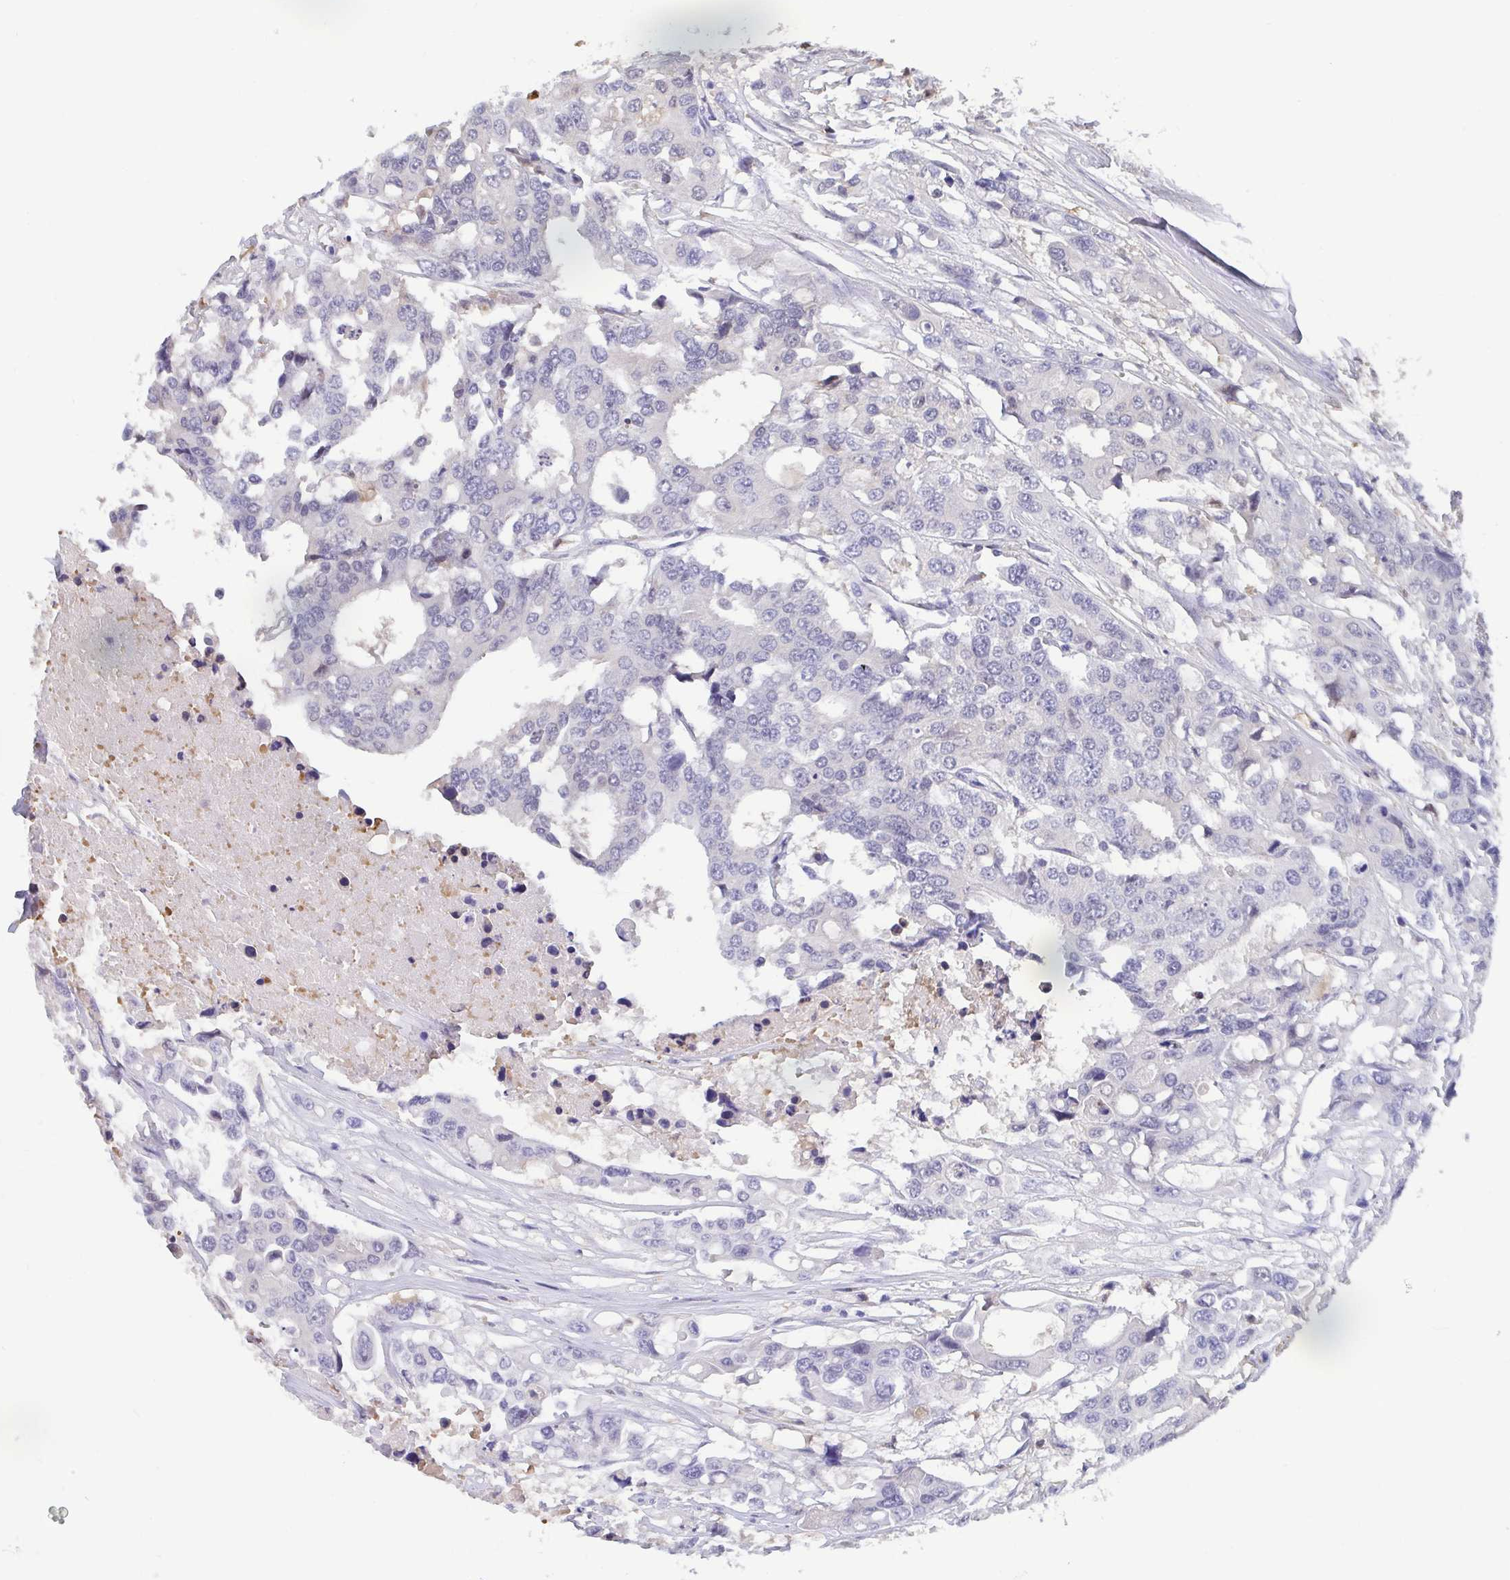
{"staining": {"intensity": "negative", "quantity": "none", "location": "none"}, "tissue": "colorectal cancer", "cell_type": "Tumor cells", "image_type": "cancer", "snomed": [{"axis": "morphology", "description": "Adenocarcinoma, NOS"}, {"axis": "topography", "description": "Colon"}], "caption": "Human colorectal adenocarcinoma stained for a protein using immunohistochemistry (IHC) reveals no staining in tumor cells.", "gene": "IDH1", "patient": {"sex": "male", "age": 77}}